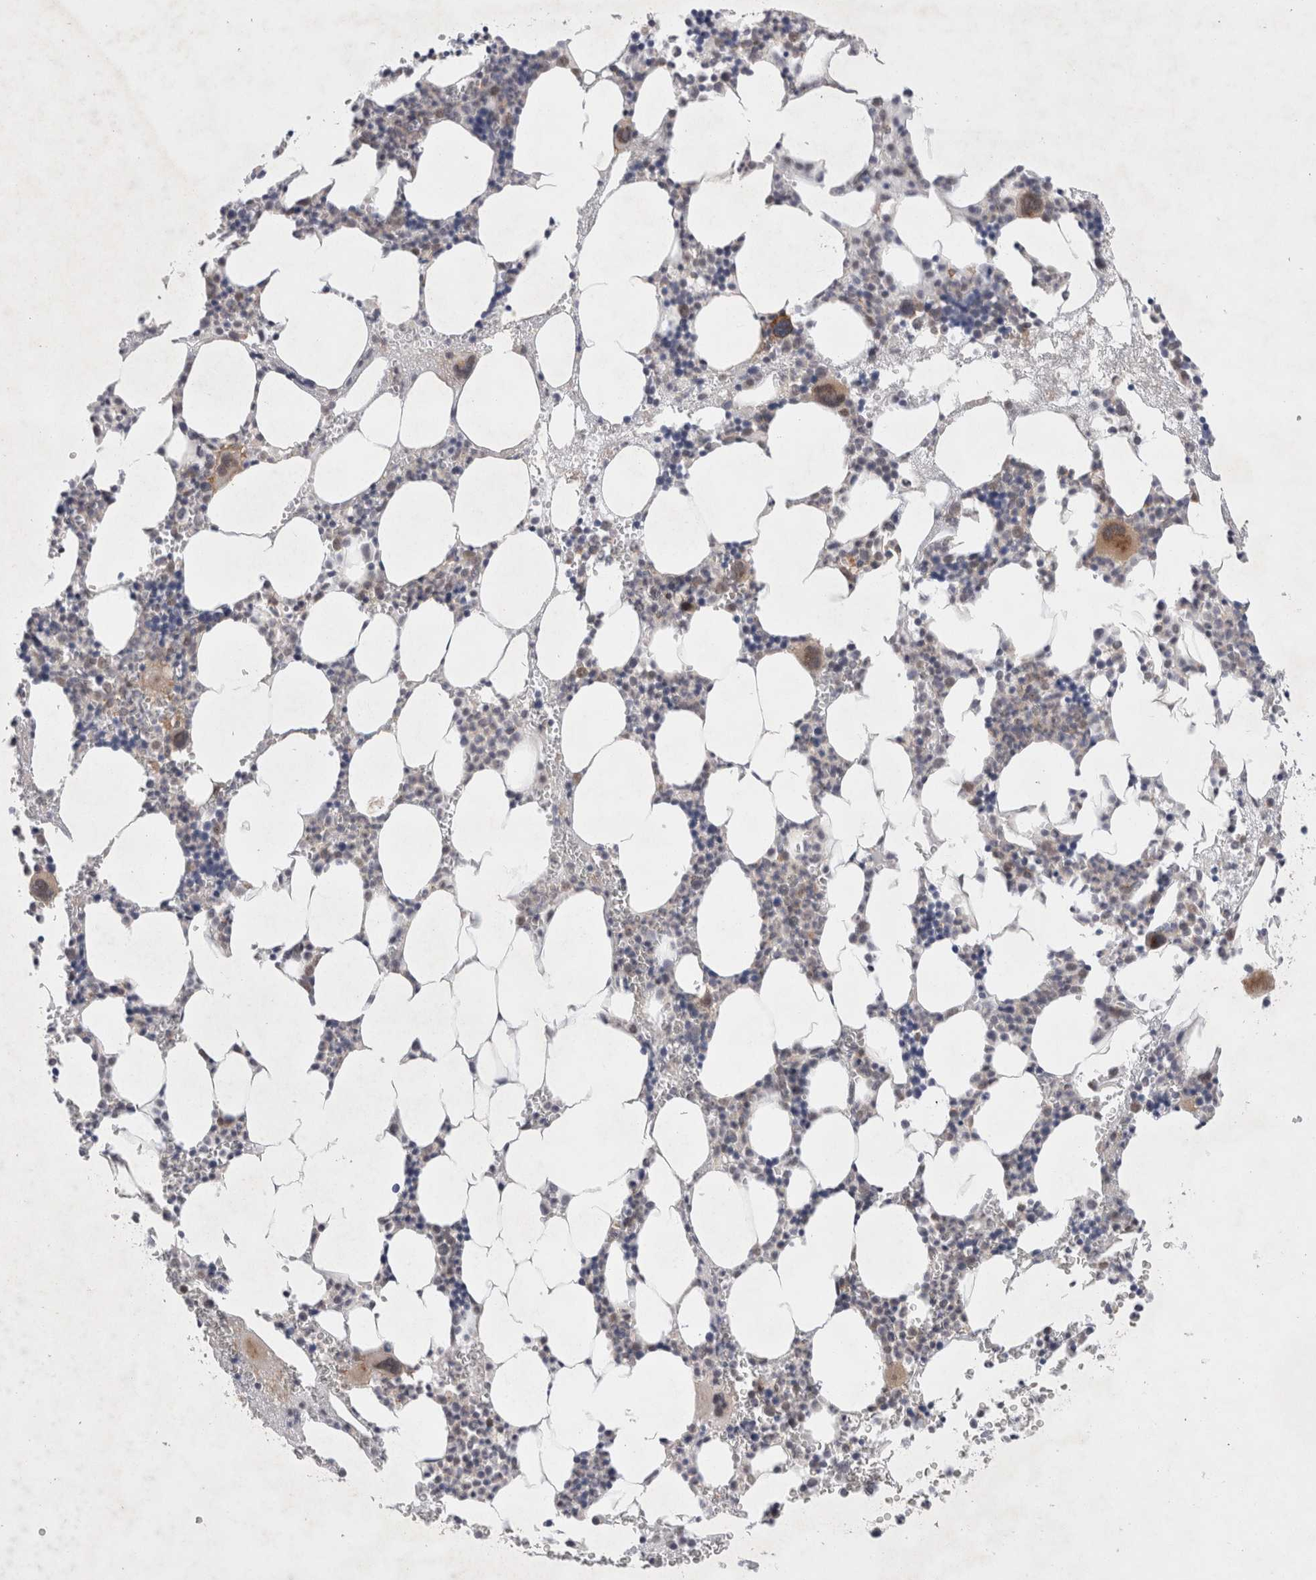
{"staining": {"intensity": "weak", "quantity": "<25%", "location": "cytoplasmic/membranous"}, "tissue": "bone marrow", "cell_type": "Hematopoietic cells", "image_type": "normal", "snomed": [{"axis": "morphology", "description": "Normal tissue, NOS"}, {"axis": "morphology", "description": "Inflammation, NOS"}, {"axis": "topography", "description": "Bone marrow"}], "caption": "Protein analysis of unremarkable bone marrow shows no significant staining in hematopoietic cells.", "gene": "BICD2", "patient": {"sex": "female", "age": 67}}